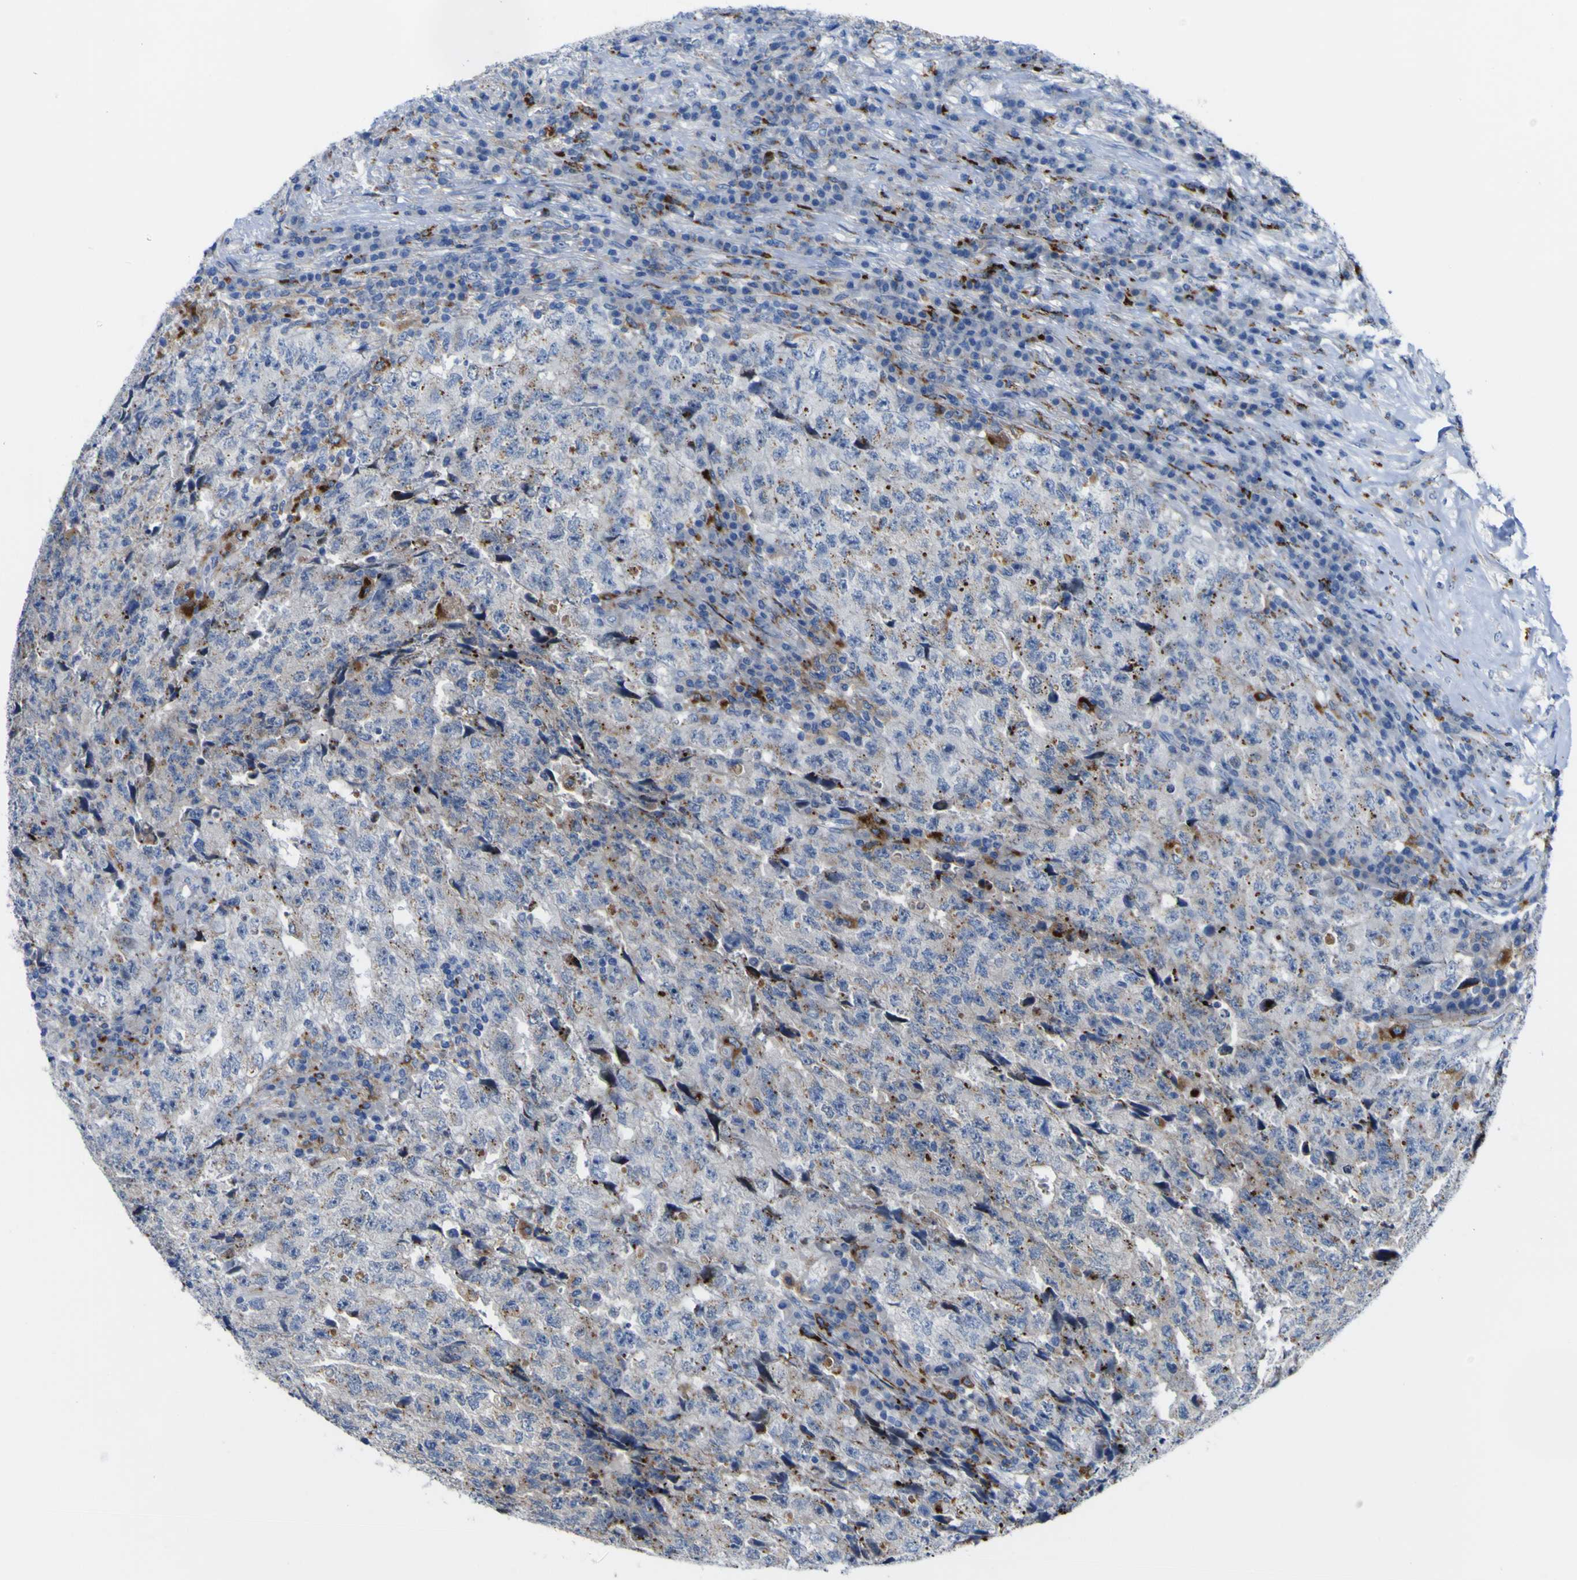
{"staining": {"intensity": "weak", "quantity": "25%-75%", "location": "cytoplasmic/membranous"}, "tissue": "testis cancer", "cell_type": "Tumor cells", "image_type": "cancer", "snomed": [{"axis": "morphology", "description": "Necrosis, NOS"}, {"axis": "morphology", "description": "Carcinoma, Embryonal, NOS"}, {"axis": "topography", "description": "Testis"}], "caption": "Testis embryonal carcinoma stained for a protein (brown) displays weak cytoplasmic/membranous positive staining in approximately 25%-75% of tumor cells.", "gene": "PTPRF", "patient": {"sex": "male", "age": 19}}